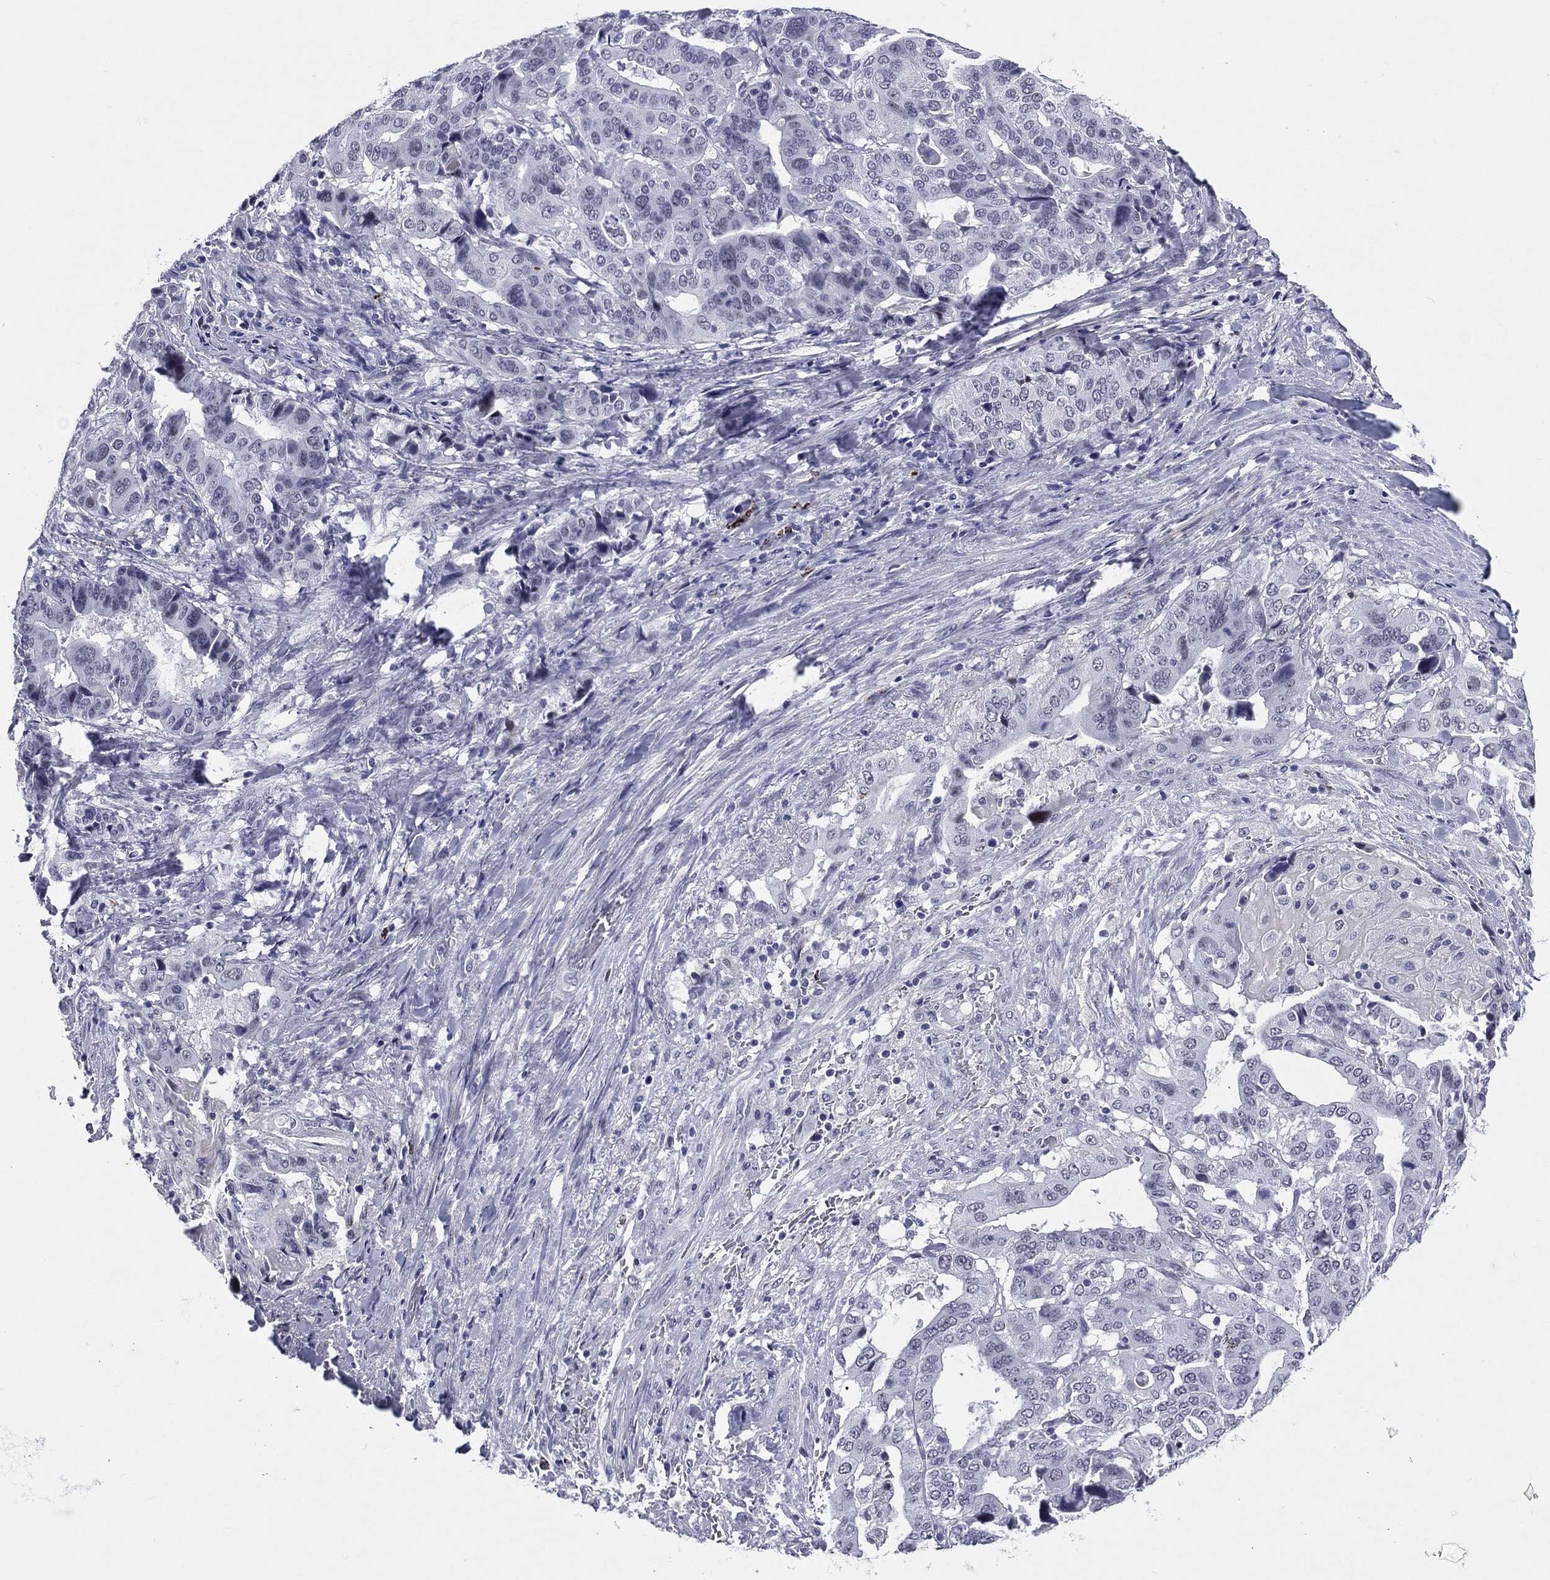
{"staining": {"intensity": "negative", "quantity": "none", "location": "none"}, "tissue": "stomach cancer", "cell_type": "Tumor cells", "image_type": "cancer", "snomed": [{"axis": "morphology", "description": "Adenocarcinoma, NOS"}, {"axis": "topography", "description": "Stomach"}], "caption": "This is a photomicrograph of immunohistochemistry staining of stomach cancer (adenocarcinoma), which shows no staining in tumor cells. (Stains: DAB (3,3'-diaminobenzidine) IHC with hematoxylin counter stain, Microscopy: brightfield microscopy at high magnification).", "gene": "HLA-DOA", "patient": {"sex": "male", "age": 48}}